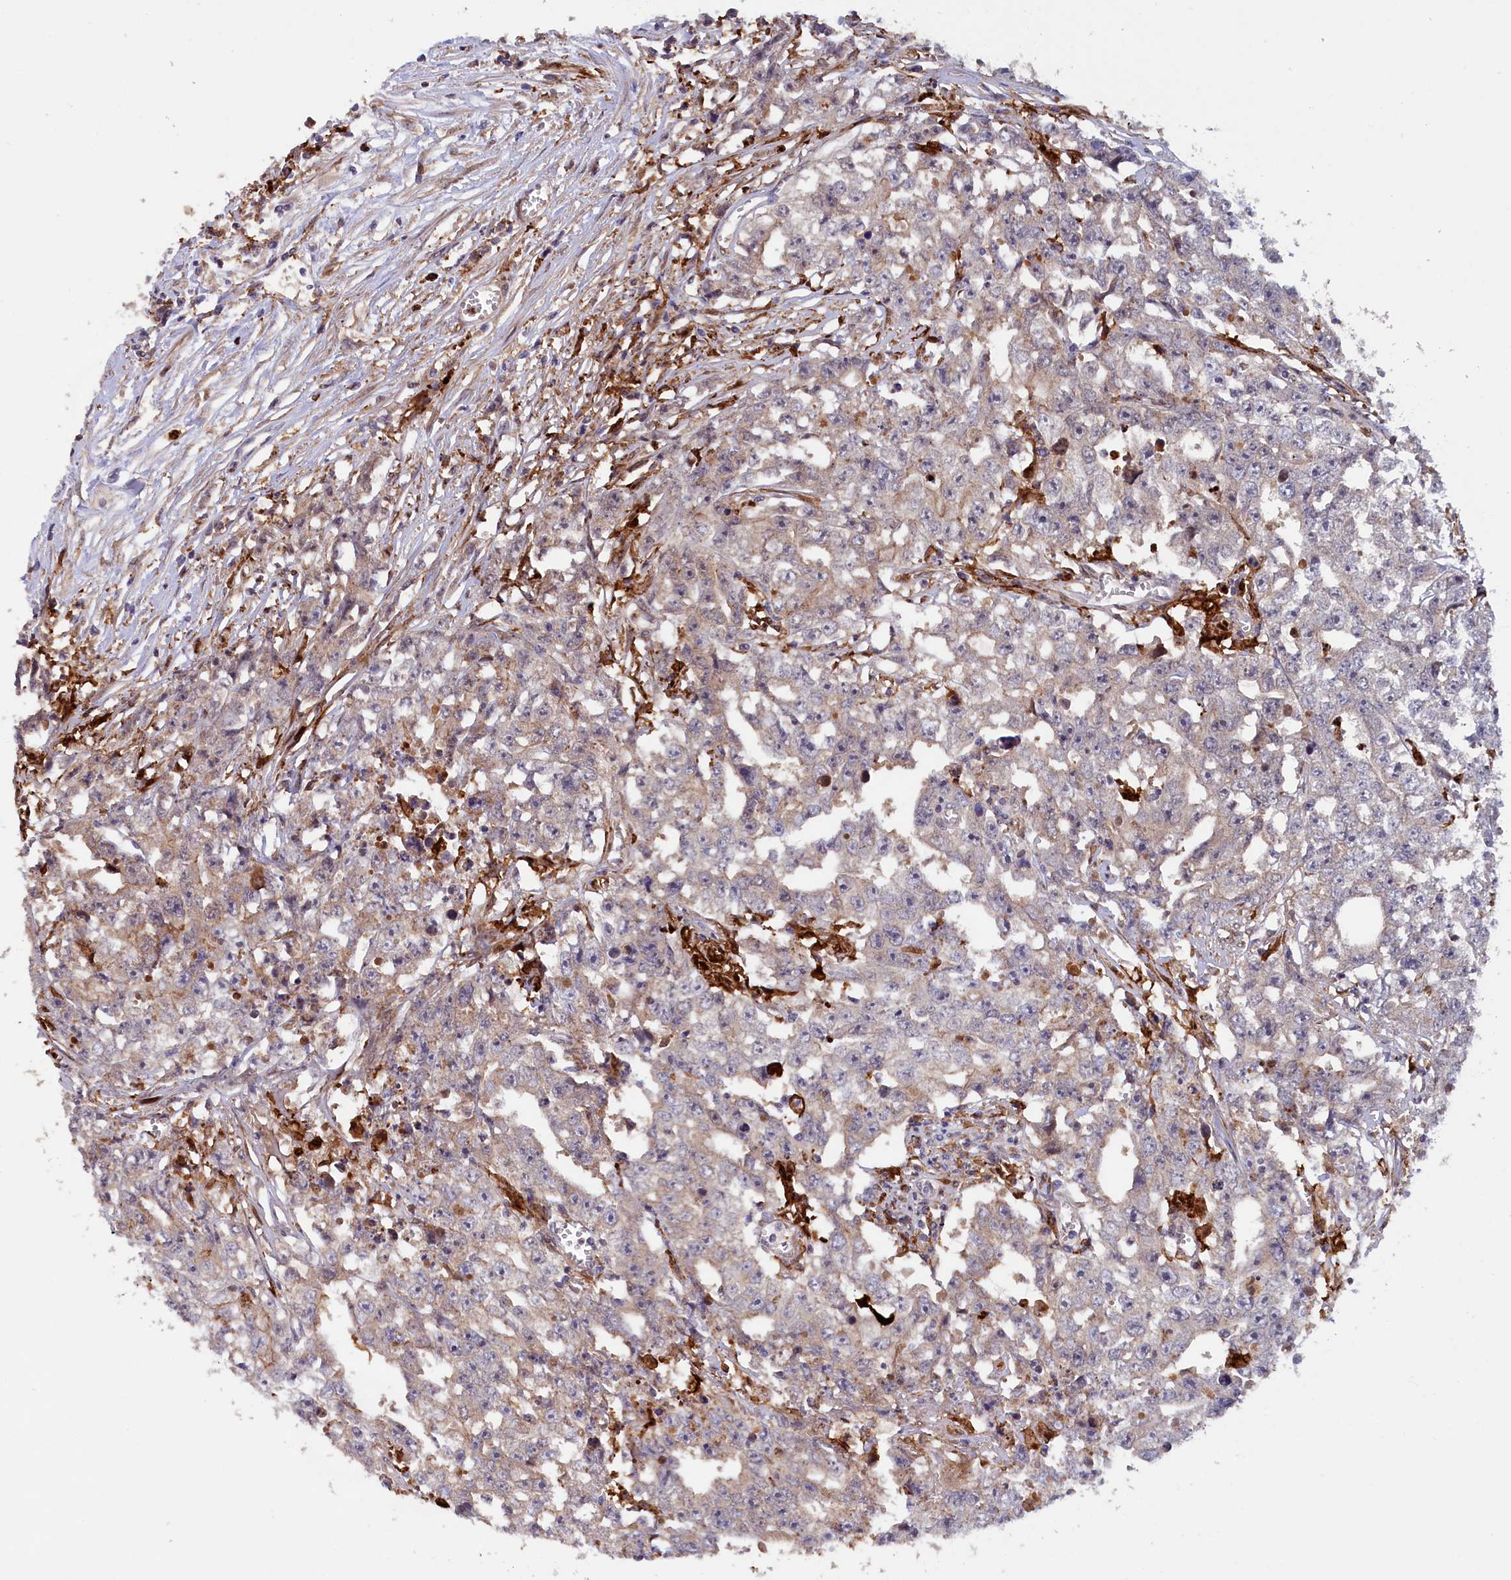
{"staining": {"intensity": "weak", "quantity": "<25%", "location": "cytoplasmic/membranous"}, "tissue": "testis cancer", "cell_type": "Tumor cells", "image_type": "cancer", "snomed": [{"axis": "morphology", "description": "Seminoma, NOS"}, {"axis": "morphology", "description": "Carcinoma, Embryonal, NOS"}, {"axis": "topography", "description": "Testis"}], "caption": "DAB (3,3'-diaminobenzidine) immunohistochemical staining of human testis cancer displays no significant staining in tumor cells. (DAB immunohistochemistry (IHC) with hematoxylin counter stain).", "gene": "FERMT1", "patient": {"sex": "male", "age": 43}}